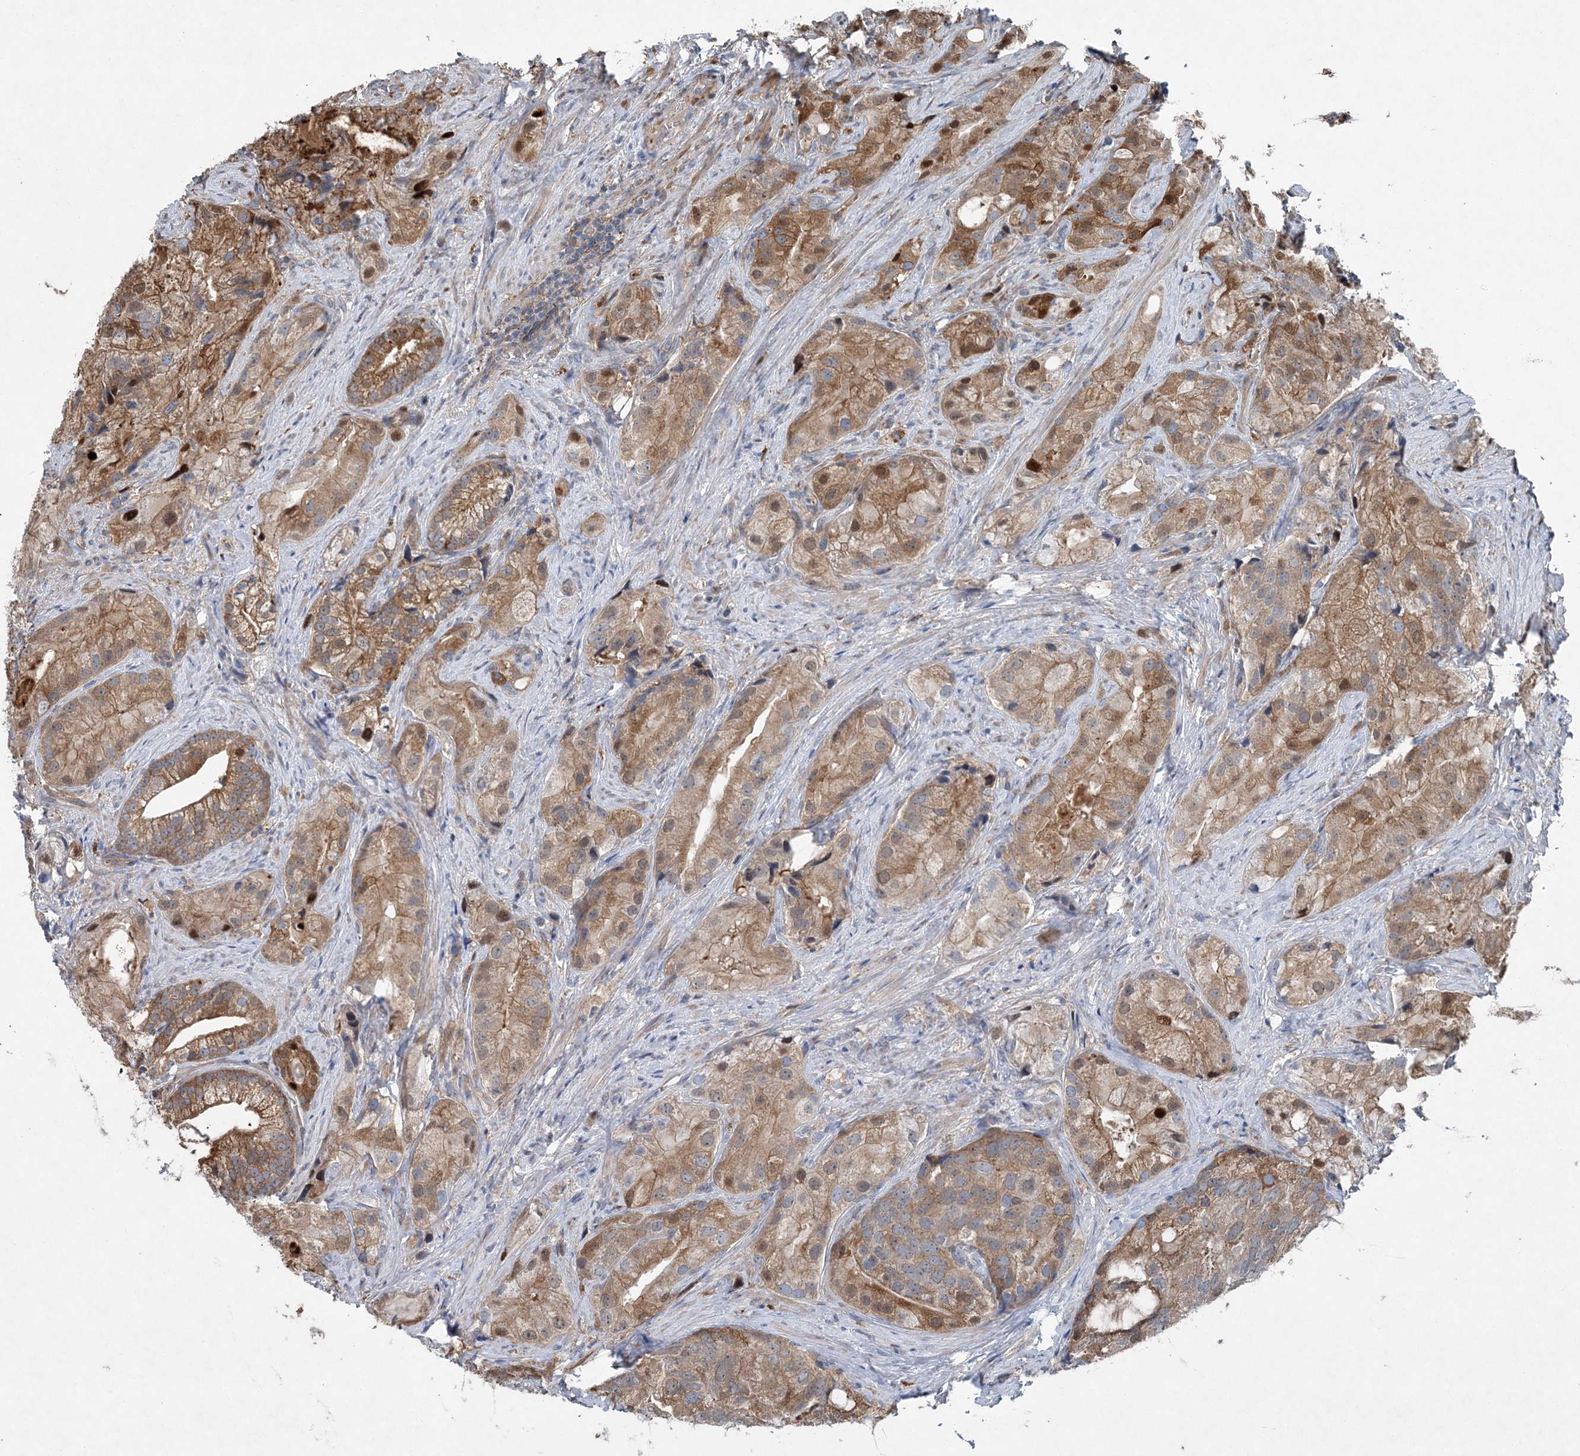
{"staining": {"intensity": "strong", "quantity": ">75%", "location": "cytoplasmic/membranous,nuclear"}, "tissue": "prostate cancer", "cell_type": "Tumor cells", "image_type": "cancer", "snomed": [{"axis": "morphology", "description": "Adenocarcinoma, Low grade"}, {"axis": "topography", "description": "Prostate"}], "caption": "Prostate adenocarcinoma (low-grade) stained with a brown dye shows strong cytoplasmic/membranous and nuclear positive positivity in about >75% of tumor cells.", "gene": "SPOPL", "patient": {"sex": "male", "age": 71}}